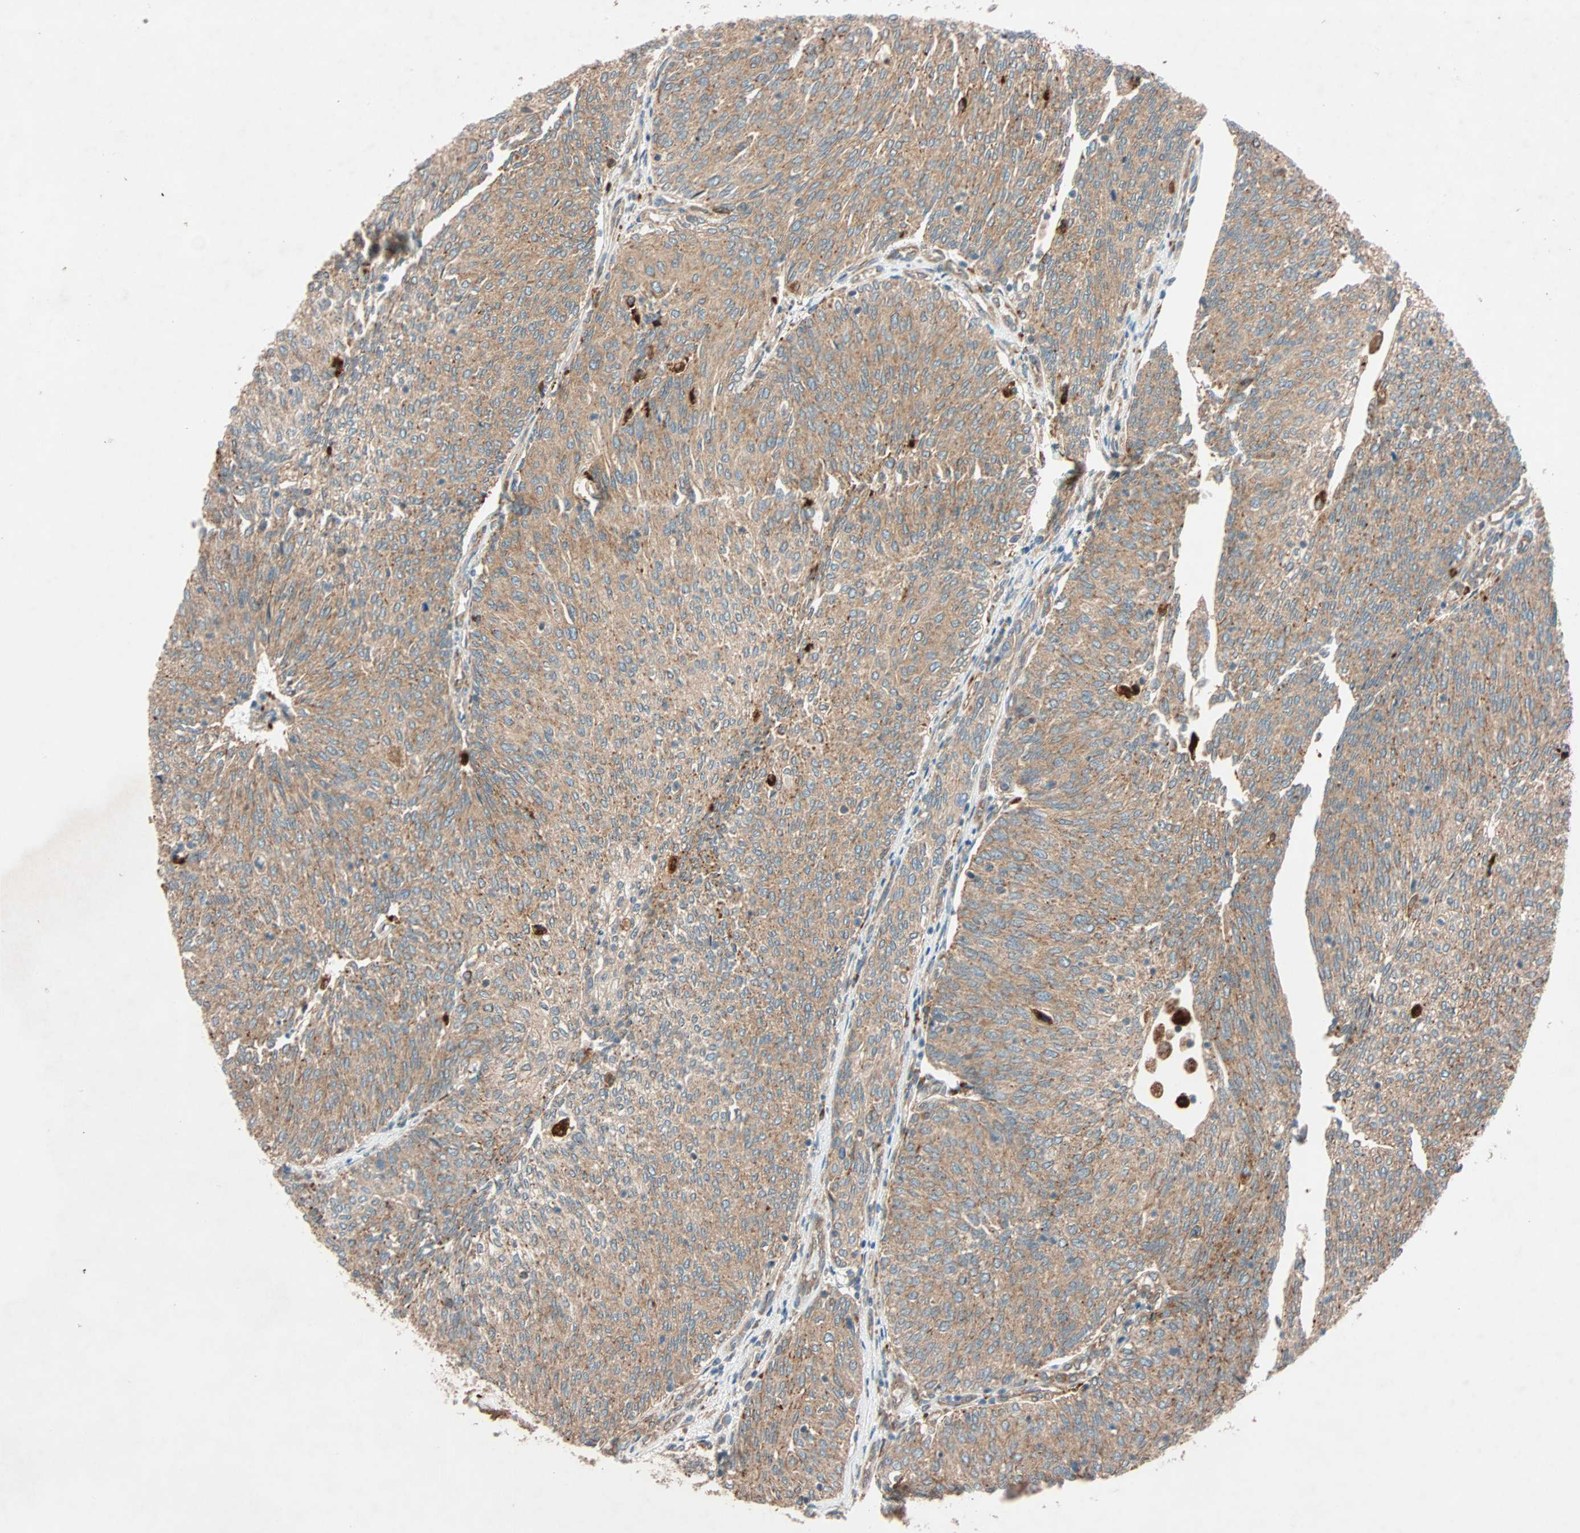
{"staining": {"intensity": "moderate", "quantity": ">75%", "location": "cytoplasmic/membranous"}, "tissue": "urothelial cancer", "cell_type": "Tumor cells", "image_type": "cancer", "snomed": [{"axis": "morphology", "description": "Urothelial carcinoma, Low grade"}, {"axis": "topography", "description": "Urinary bladder"}], "caption": "DAB (3,3'-diaminobenzidine) immunohistochemical staining of urothelial carcinoma (low-grade) displays moderate cytoplasmic/membranous protein expression in about >75% of tumor cells.", "gene": "PHYH", "patient": {"sex": "female", "age": 79}}